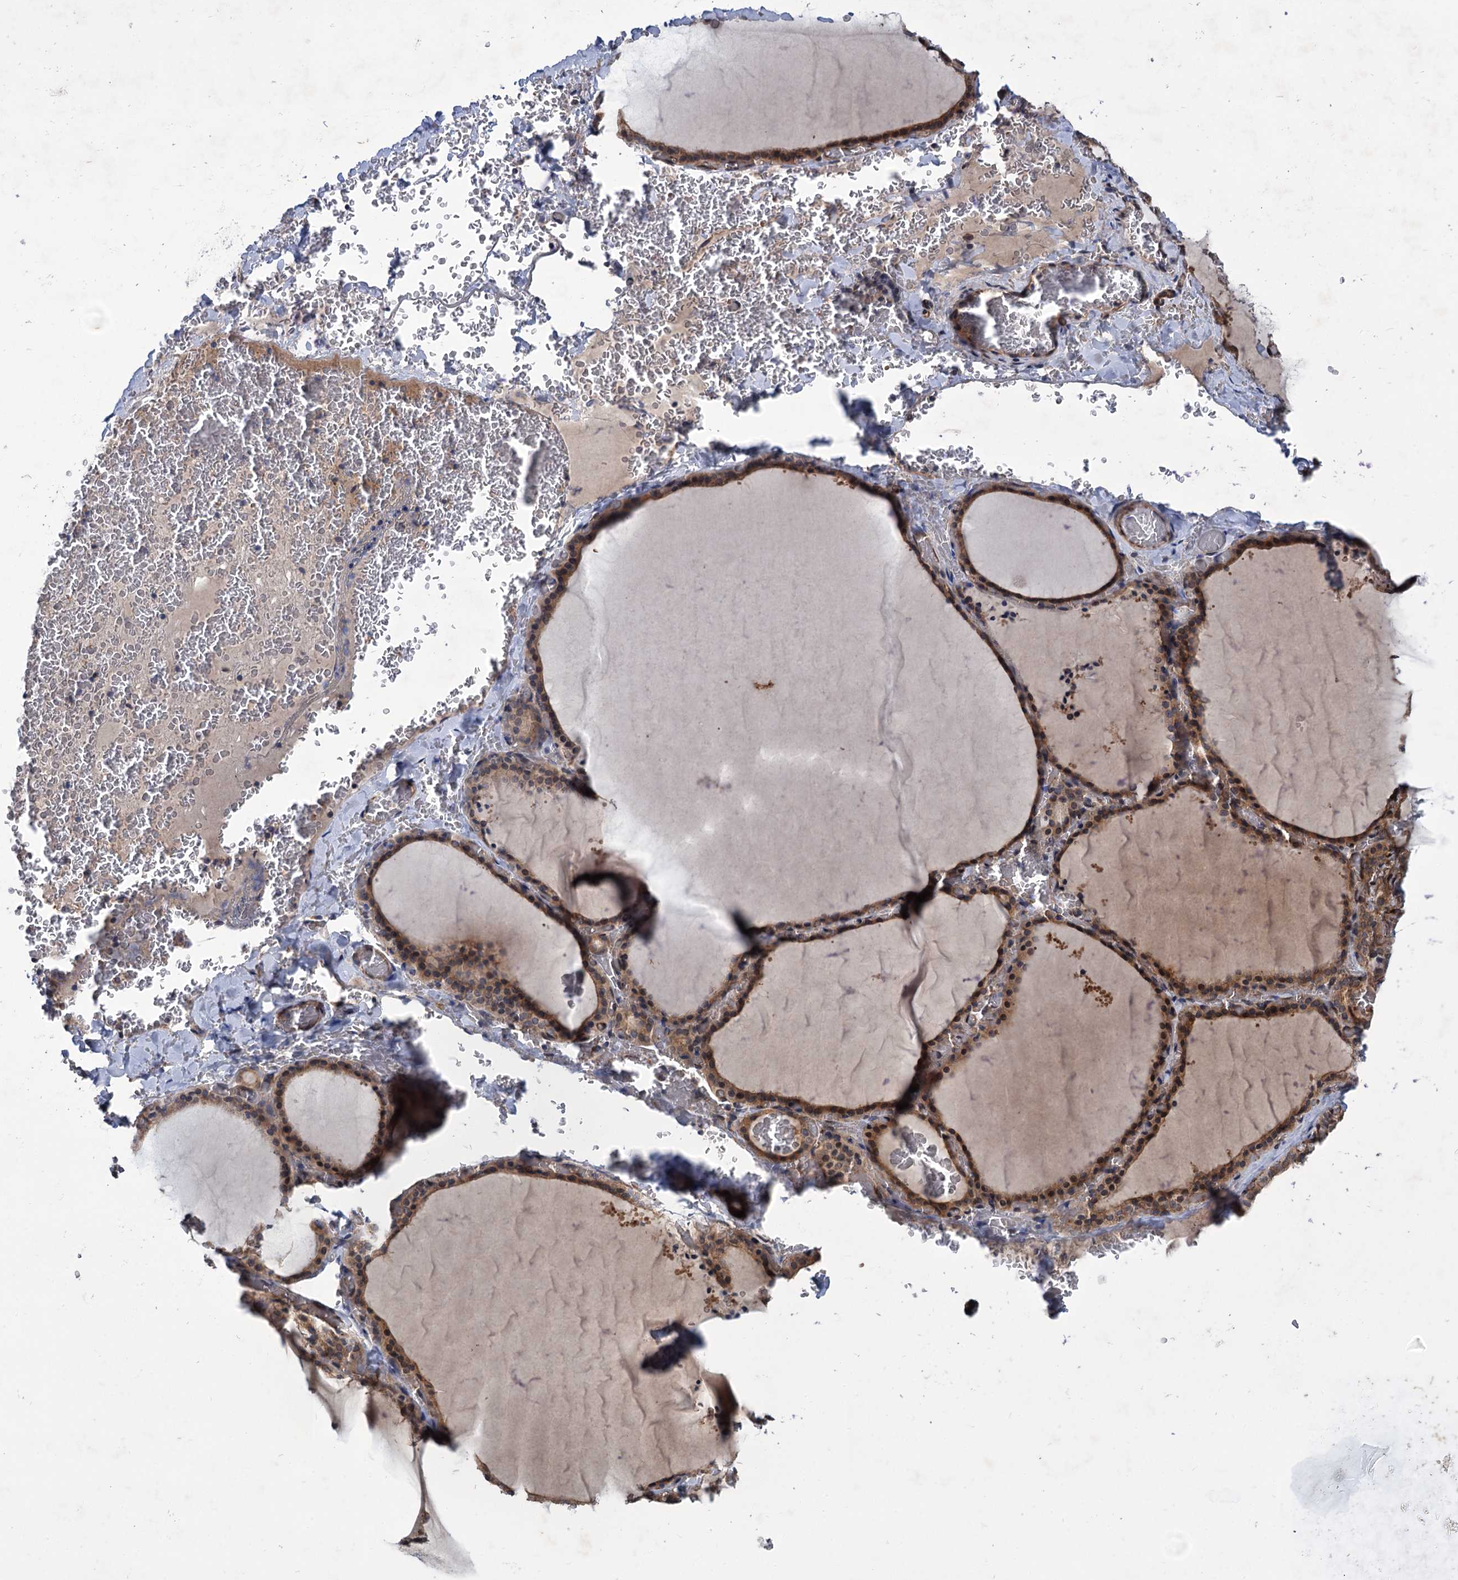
{"staining": {"intensity": "moderate", "quantity": ">75%", "location": "cytoplasmic/membranous"}, "tissue": "thyroid gland", "cell_type": "Glandular cells", "image_type": "normal", "snomed": [{"axis": "morphology", "description": "Normal tissue, NOS"}, {"axis": "topography", "description": "Thyroid gland"}], "caption": "This image demonstrates IHC staining of benign thyroid gland, with medium moderate cytoplasmic/membranous expression in approximately >75% of glandular cells.", "gene": "PKN2", "patient": {"sex": "female", "age": 39}}